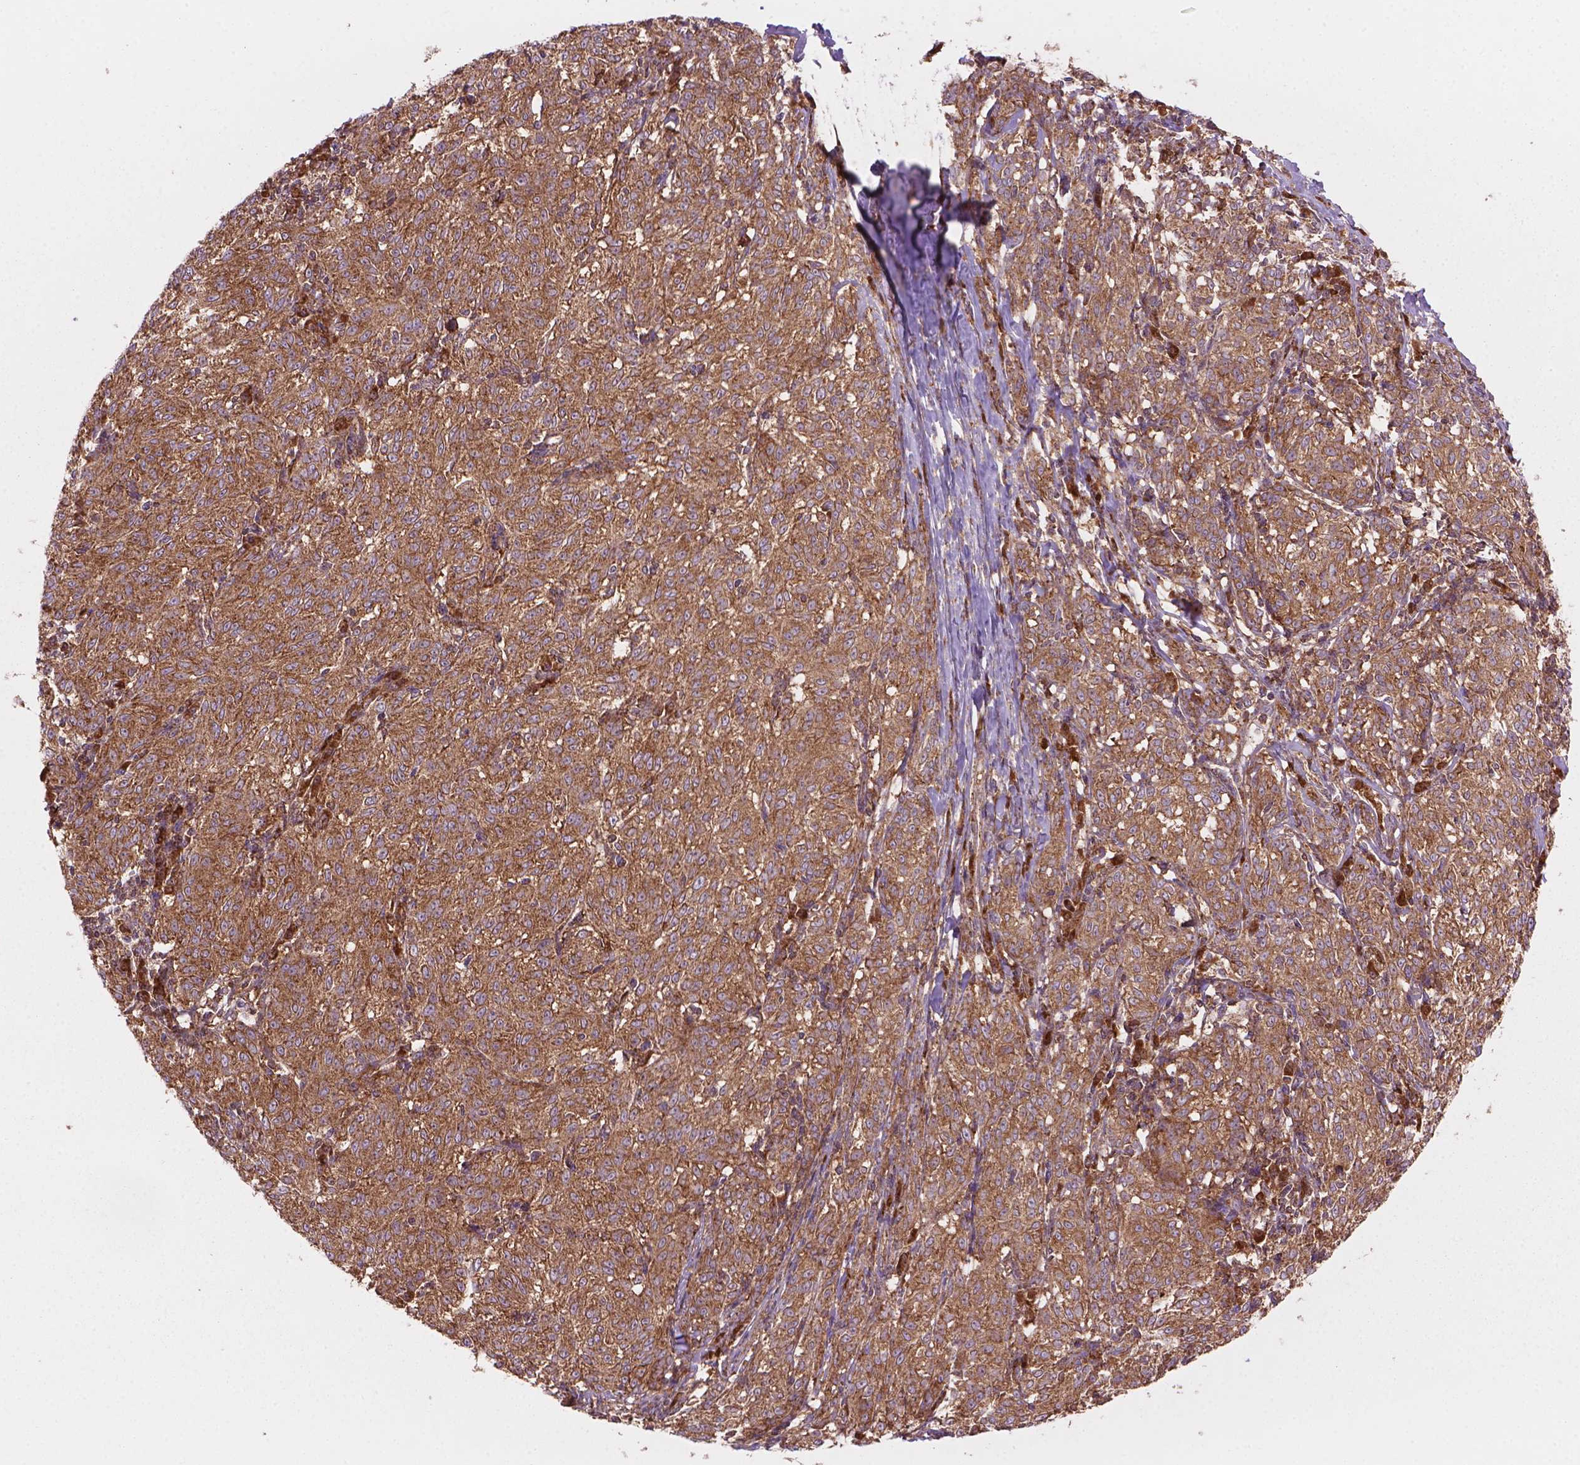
{"staining": {"intensity": "moderate", "quantity": ">75%", "location": "cytoplasmic/membranous"}, "tissue": "melanoma", "cell_type": "Tumor cells", "image_type": "cancer", "snomed": [{"axis": "morphology", "description": "Malignant melanoma, NOS"}, {"axis": "topography", "description": "Skin"}], "caption": "Human malignant melanoma stained with a brown dye shows moderate cytoplasmic/membranous positive staining in approximately >75% of tumor cells.", "gene": "VARS2", "patient": {"sex": "female", "age": 72}}